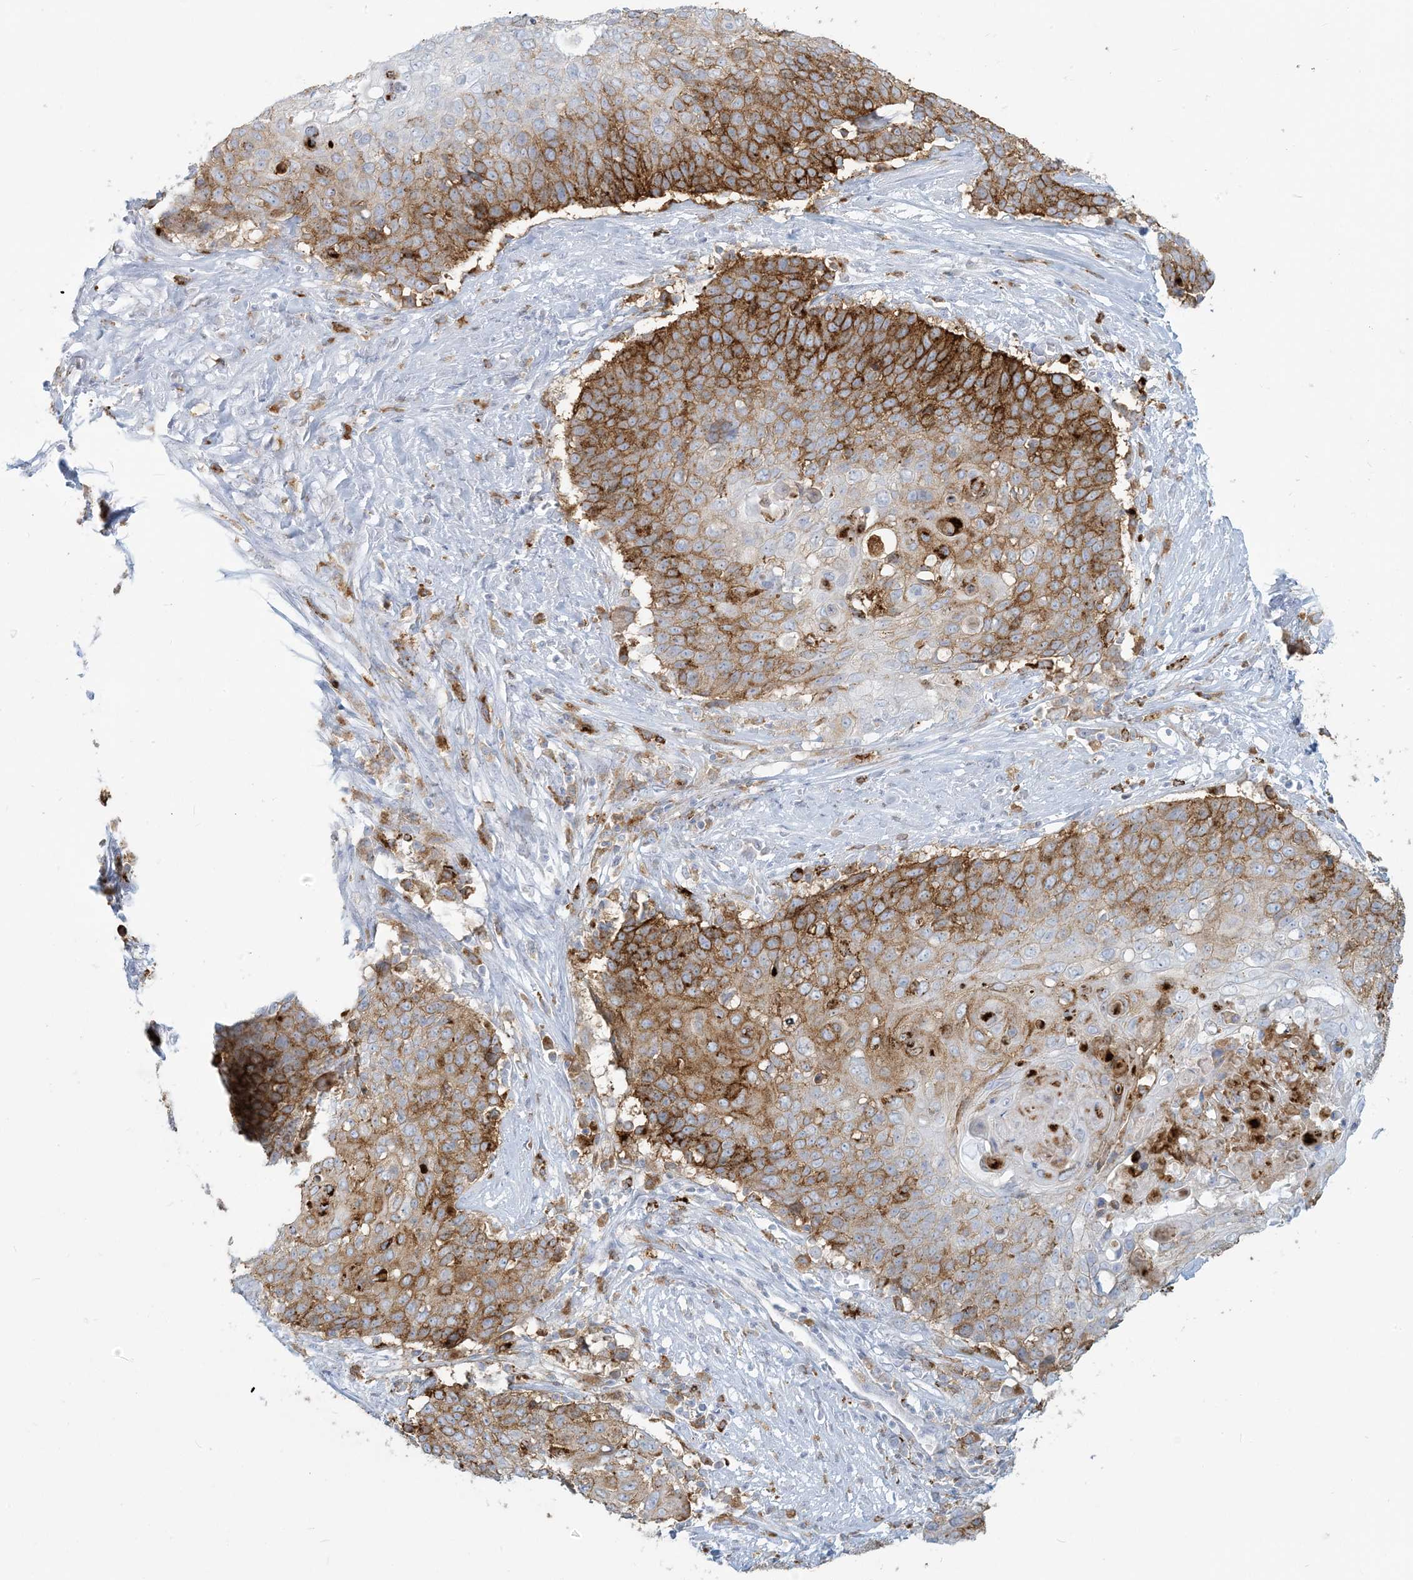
{"staining": {"intensity": "strong", "quantity": "25%-75%", "location": "cytoplasmic/membranous"}, "tissue": "cervical cancer", "cell_type": "Tumor cells", "image_type": "cancer", "snomed": [{"axis": "morphology", "description": "Squamous cell carcinoma, NOS"}, {"axis": "topography", "description": "Cervix"}], "caption": "Tumor cells show strong cytoplasmic/membranous positivity in approximately 25%-75% of cells in cervical cancer.", "gene": "HLA-DRB1", "patient": {"sex": "female", "age": 39}}